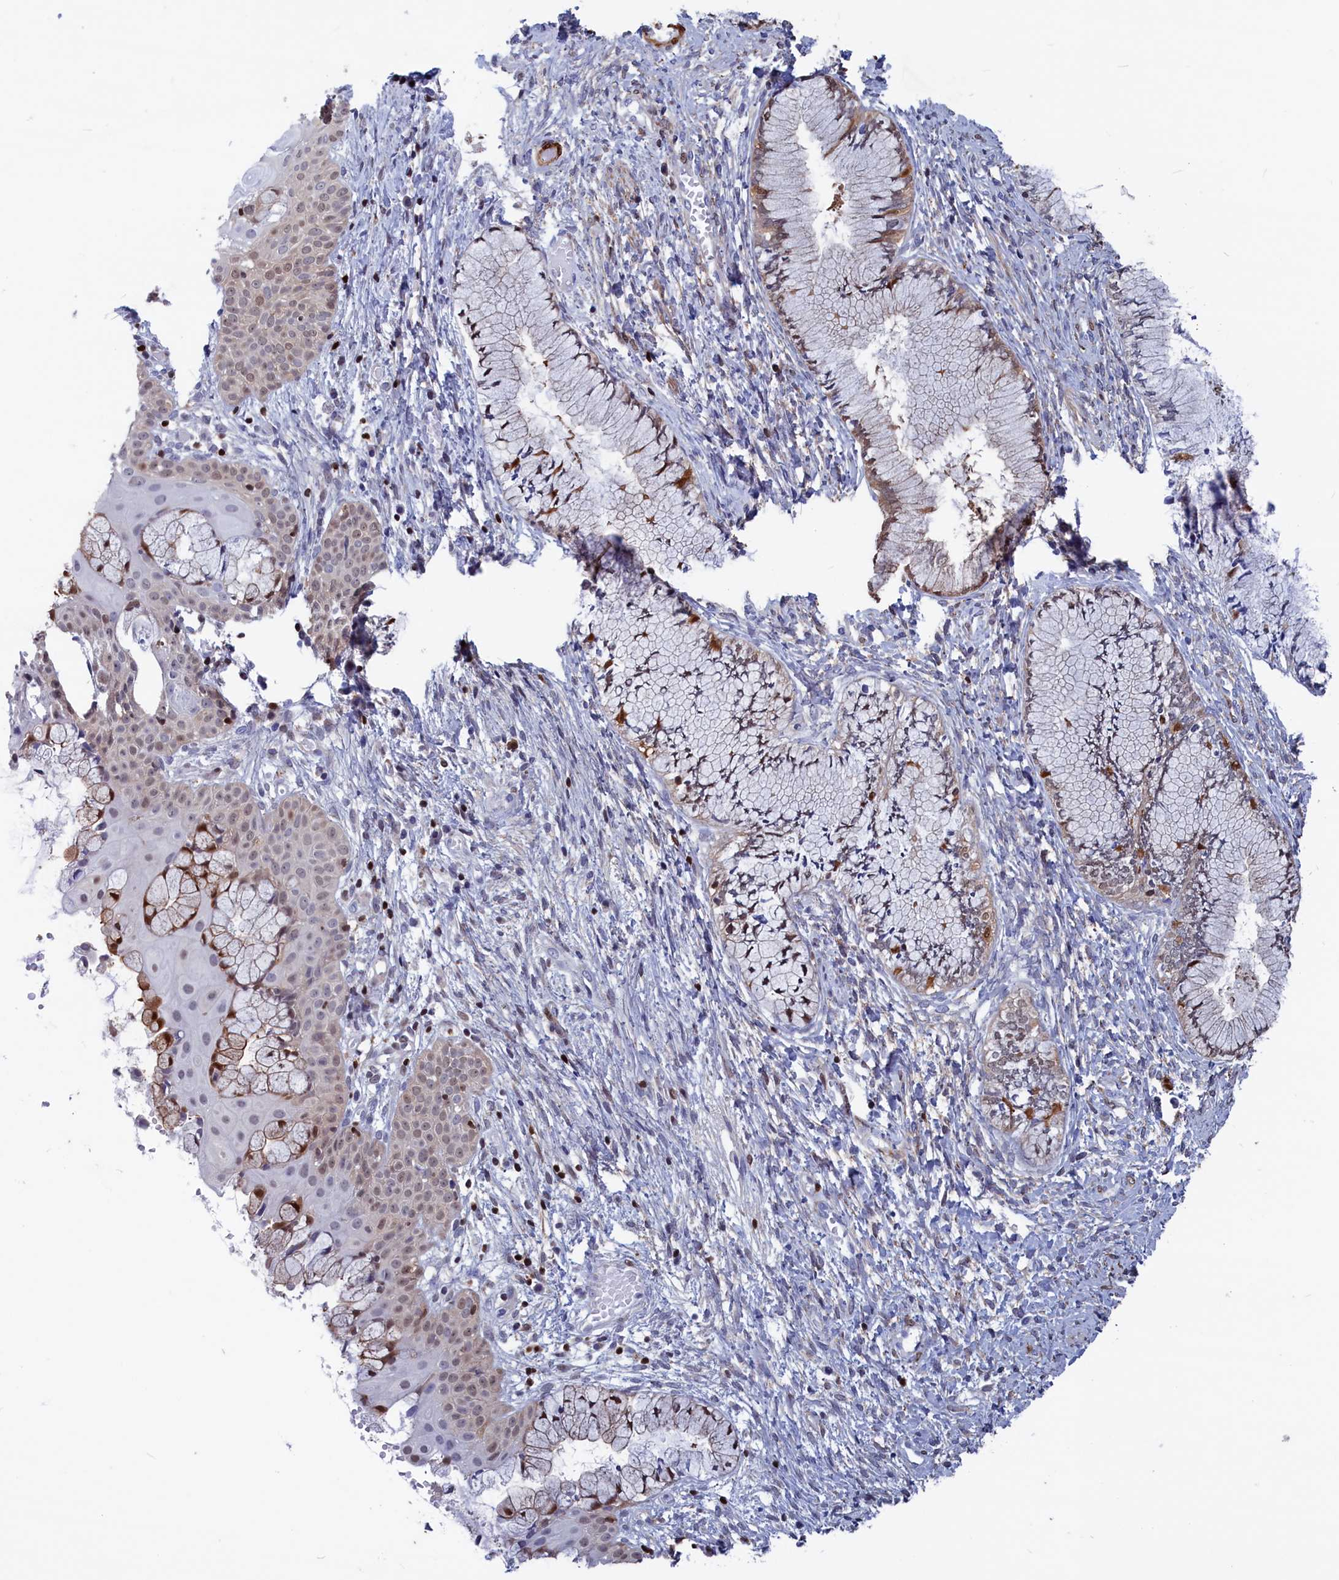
{"staining": {"intensity": "moderate", "quantity": "25%-75%", "location": "cytoplasmic/membranous,nuclear"}, "tissue": "cervix", "cell_type": "Glandular cells", "image_type": "normal", "snomed": [{"axis": "morphology", "description": "Normal tissue, NOS"}, {"axis": "topography", "description": "Cervix"}], "caption": "Moderate cytoplasmic/membranous,nuclear expression is present in approximately 25%-75% of glandular cells in benign cervix.", "gene": "CRIP1", "patient": {"sex": "female", "age": 42}}